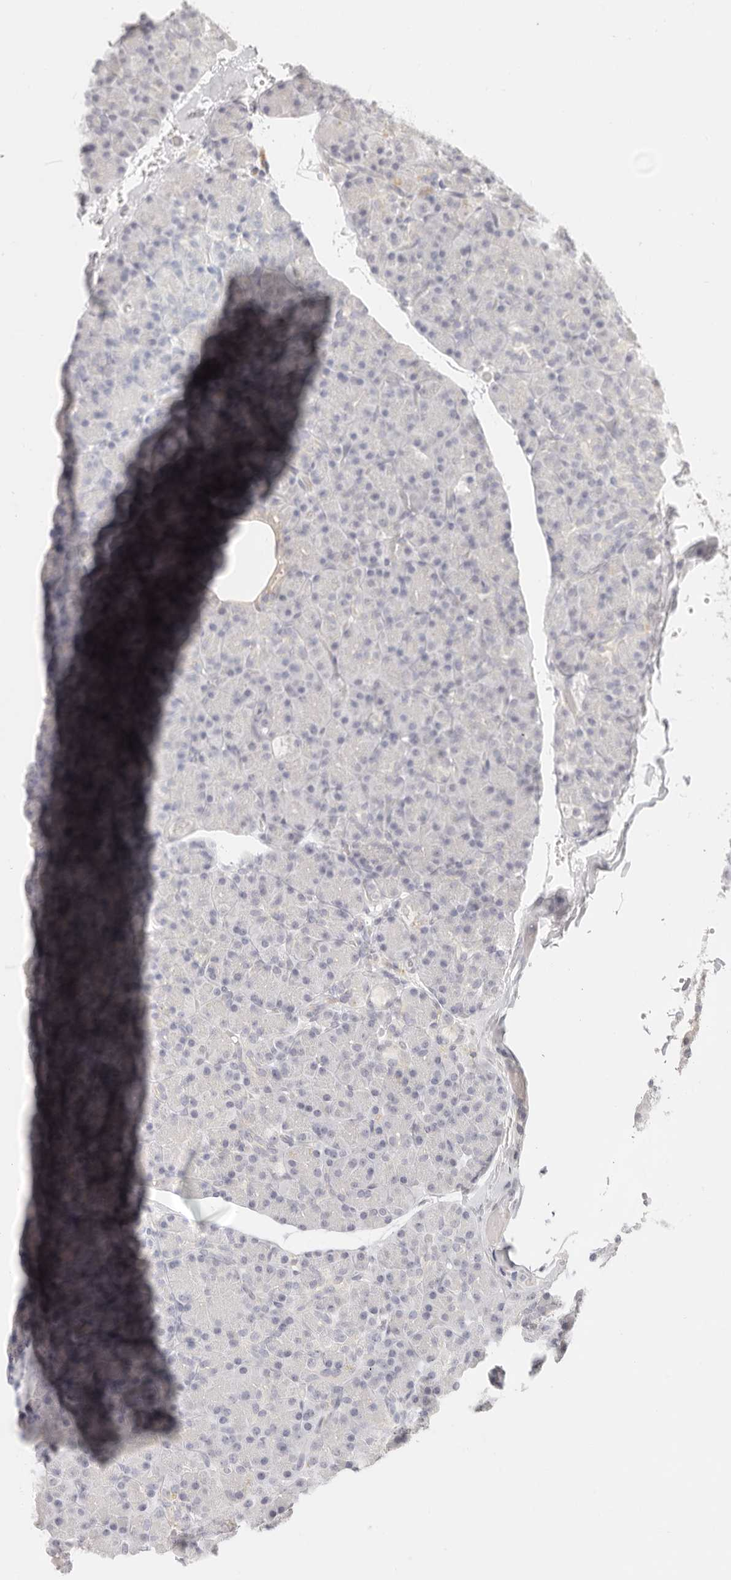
{"staining": {"intensity": "weak", "quantity": "<25%", "location": "cytoplasmic/membranous"}, "tissue": "pancreas", "cell_type": "Exocrine glandular cells", "image_type": "normal", "snomed": [{"axis": "morphology", "description": "Normal tissue, NOS"}, {"axis": "topography", "description": "Pancreas"}], "caption": "A high-resolution histopathology image shows IHC staining of benign pancreas, which displays no significant positivity in exocrine glandular cells. (Brightfield microscopy of DAB (3,3'-diaminobenzidine) immunohistochemistry (IHC) at high magnification).", "gene": "RXFP1", "patient": {"sex": "female", "age": 43}}